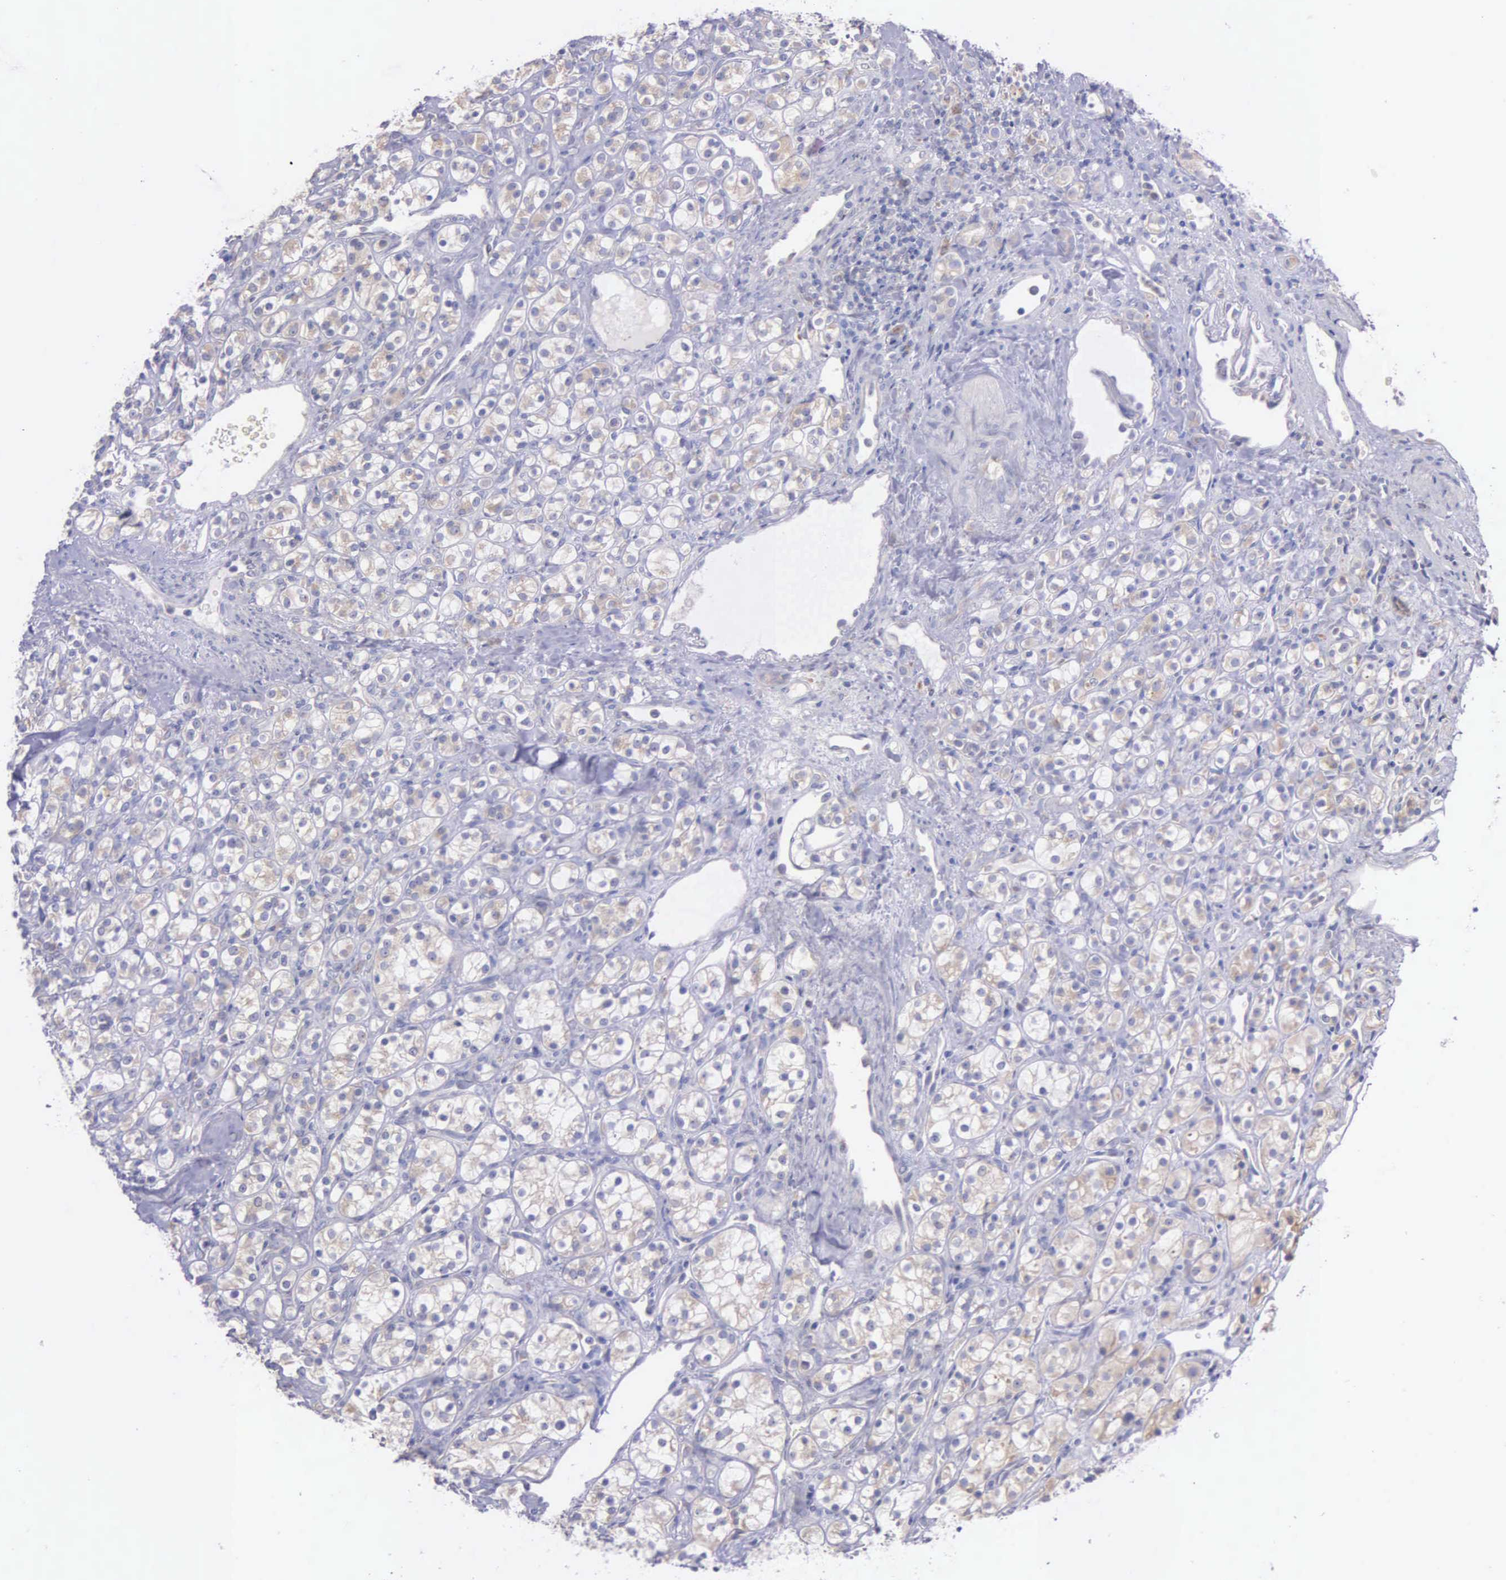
{"staining": {"intensity": "weak", "quantity": ">75%", "location": "cytoplasmic/membranous"}, "tissue": "renal cancer", "cell_type": "Tumor cells", "image_type": "cancer", "snomed": [{"axis": "morphology", "description": "Adenocarcinoma, NOS"}, {"axis": "topography", "description": "Kidney"}], "caption": "A low amount of weak cytoplasmic/membranous staining is seen in approximately >75% of tumor cells in renal cancer tissue.", "gene": "MIA2", "patient": {"sex": "male", "age": 77}}